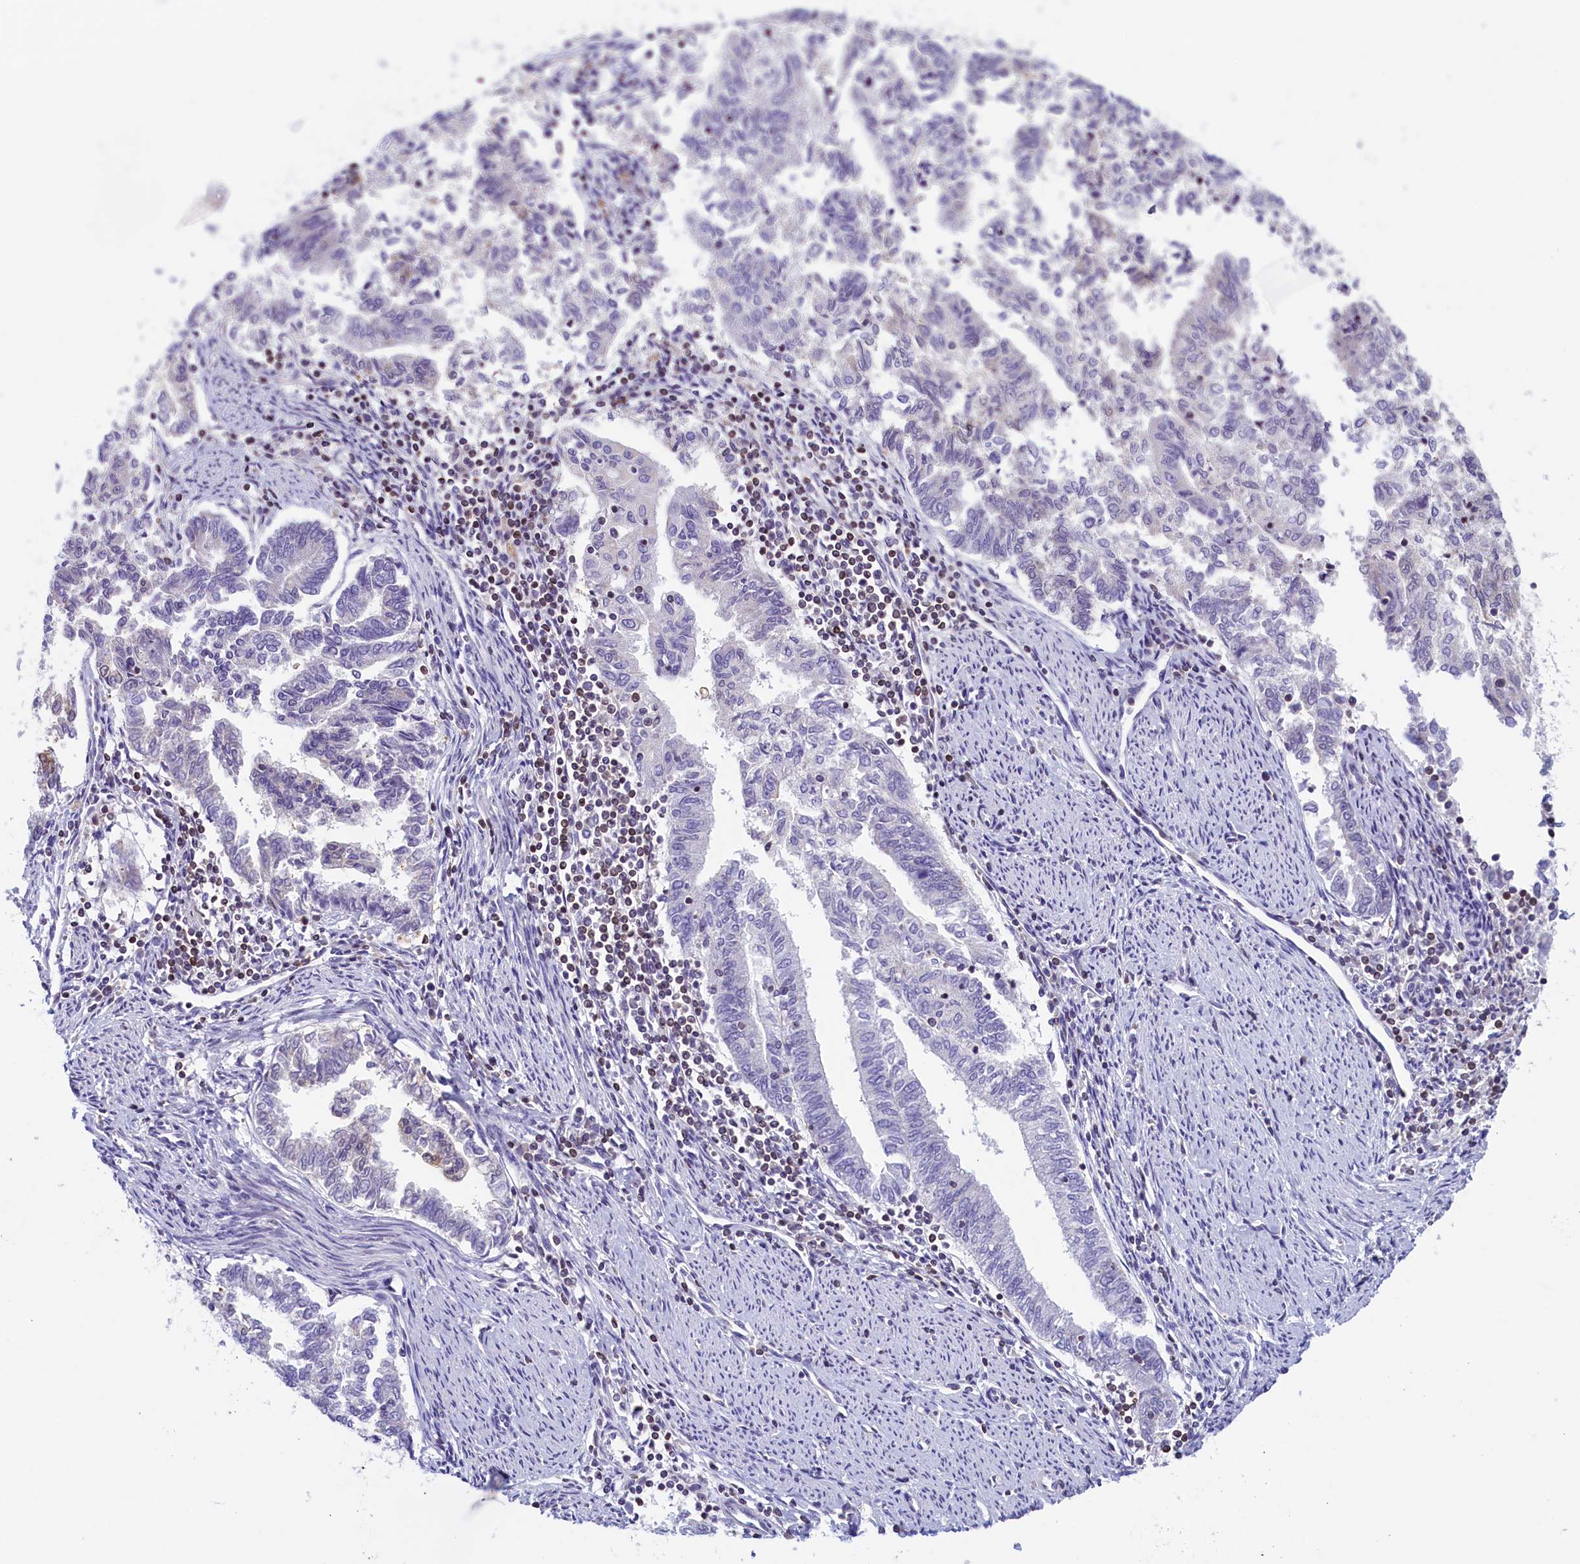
{"staining": {"intensity": "negative", "quantity": "none", "location": "none"}, "tissue": "endometrial cancer", "cell_type": "Tumor cells", "image_type": "cancer", "snomed": [{"axis": "morphology", "description": "Adenocarcinoma, NOS"}, {"axis": "topography", "description": "Endometrium"}], "caption": "Immunohistochemical staining of endometrial cancer (adenocarcinoma) displays no significant expression in tumor cells.", "gene": "TRAF3IP3", "patient": {"sex": "female", "age": 79}}